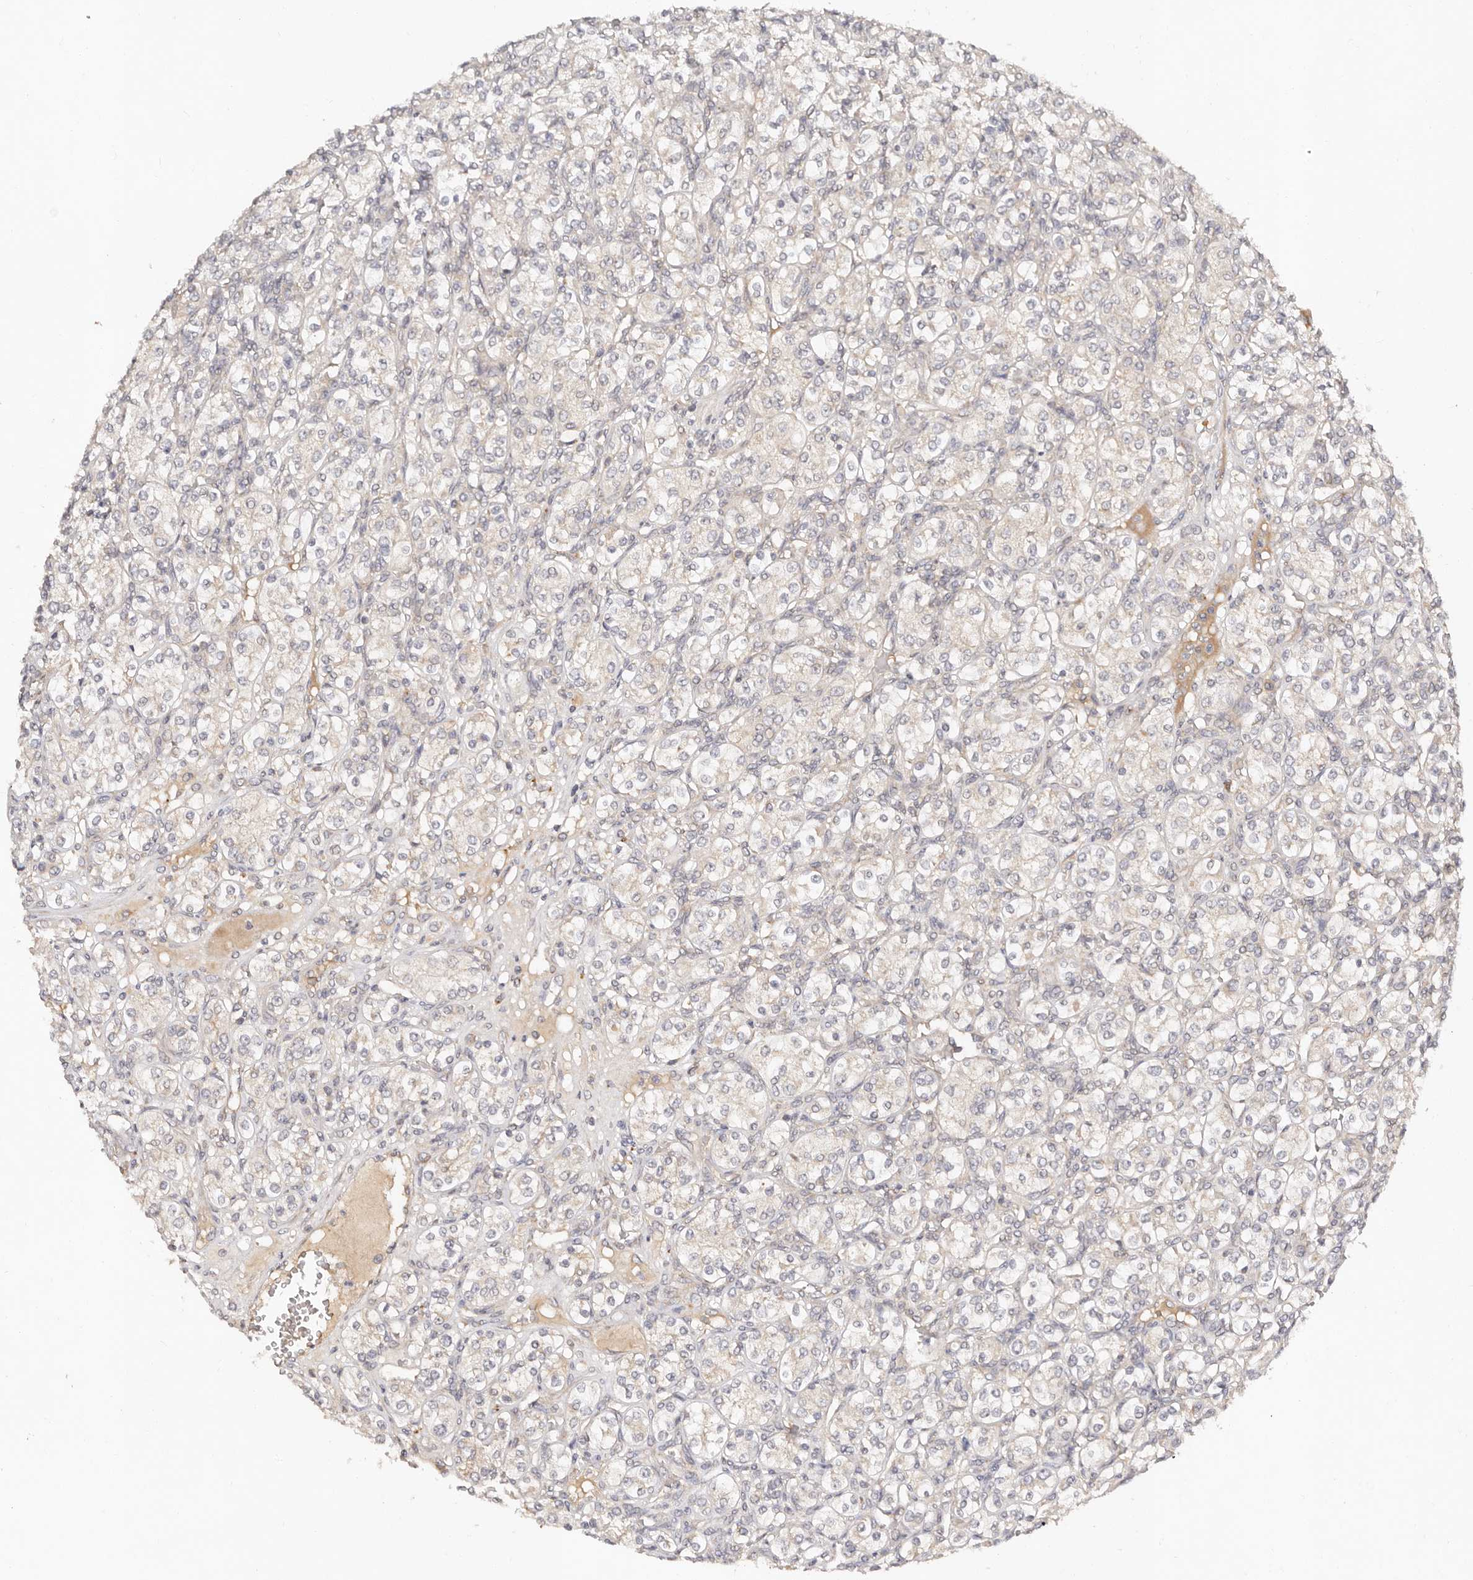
{"staining": {"intensity": "negative", "quantity": "none", "location": "none"}, "tissue": "renal cancer", "cell_type": "Tumor cells", "image_type": "cancer", "snomed": [{"axis": "morphology", "description": "Adenocarcinoma, NOS"}, {"axis": "topography", "description": "Kidney"}], "caption": "A high-resolution image shows IHC staining of adenocarcinoma (renal), which shows no significant expression in tumor cells. (DAB (3,3'-diaminobenzidine) immunohistochemistry visualized using brightfield microscopy, high magnification).", "gene": "DENND11", "patient": {"sex": "male", "age": 77}}